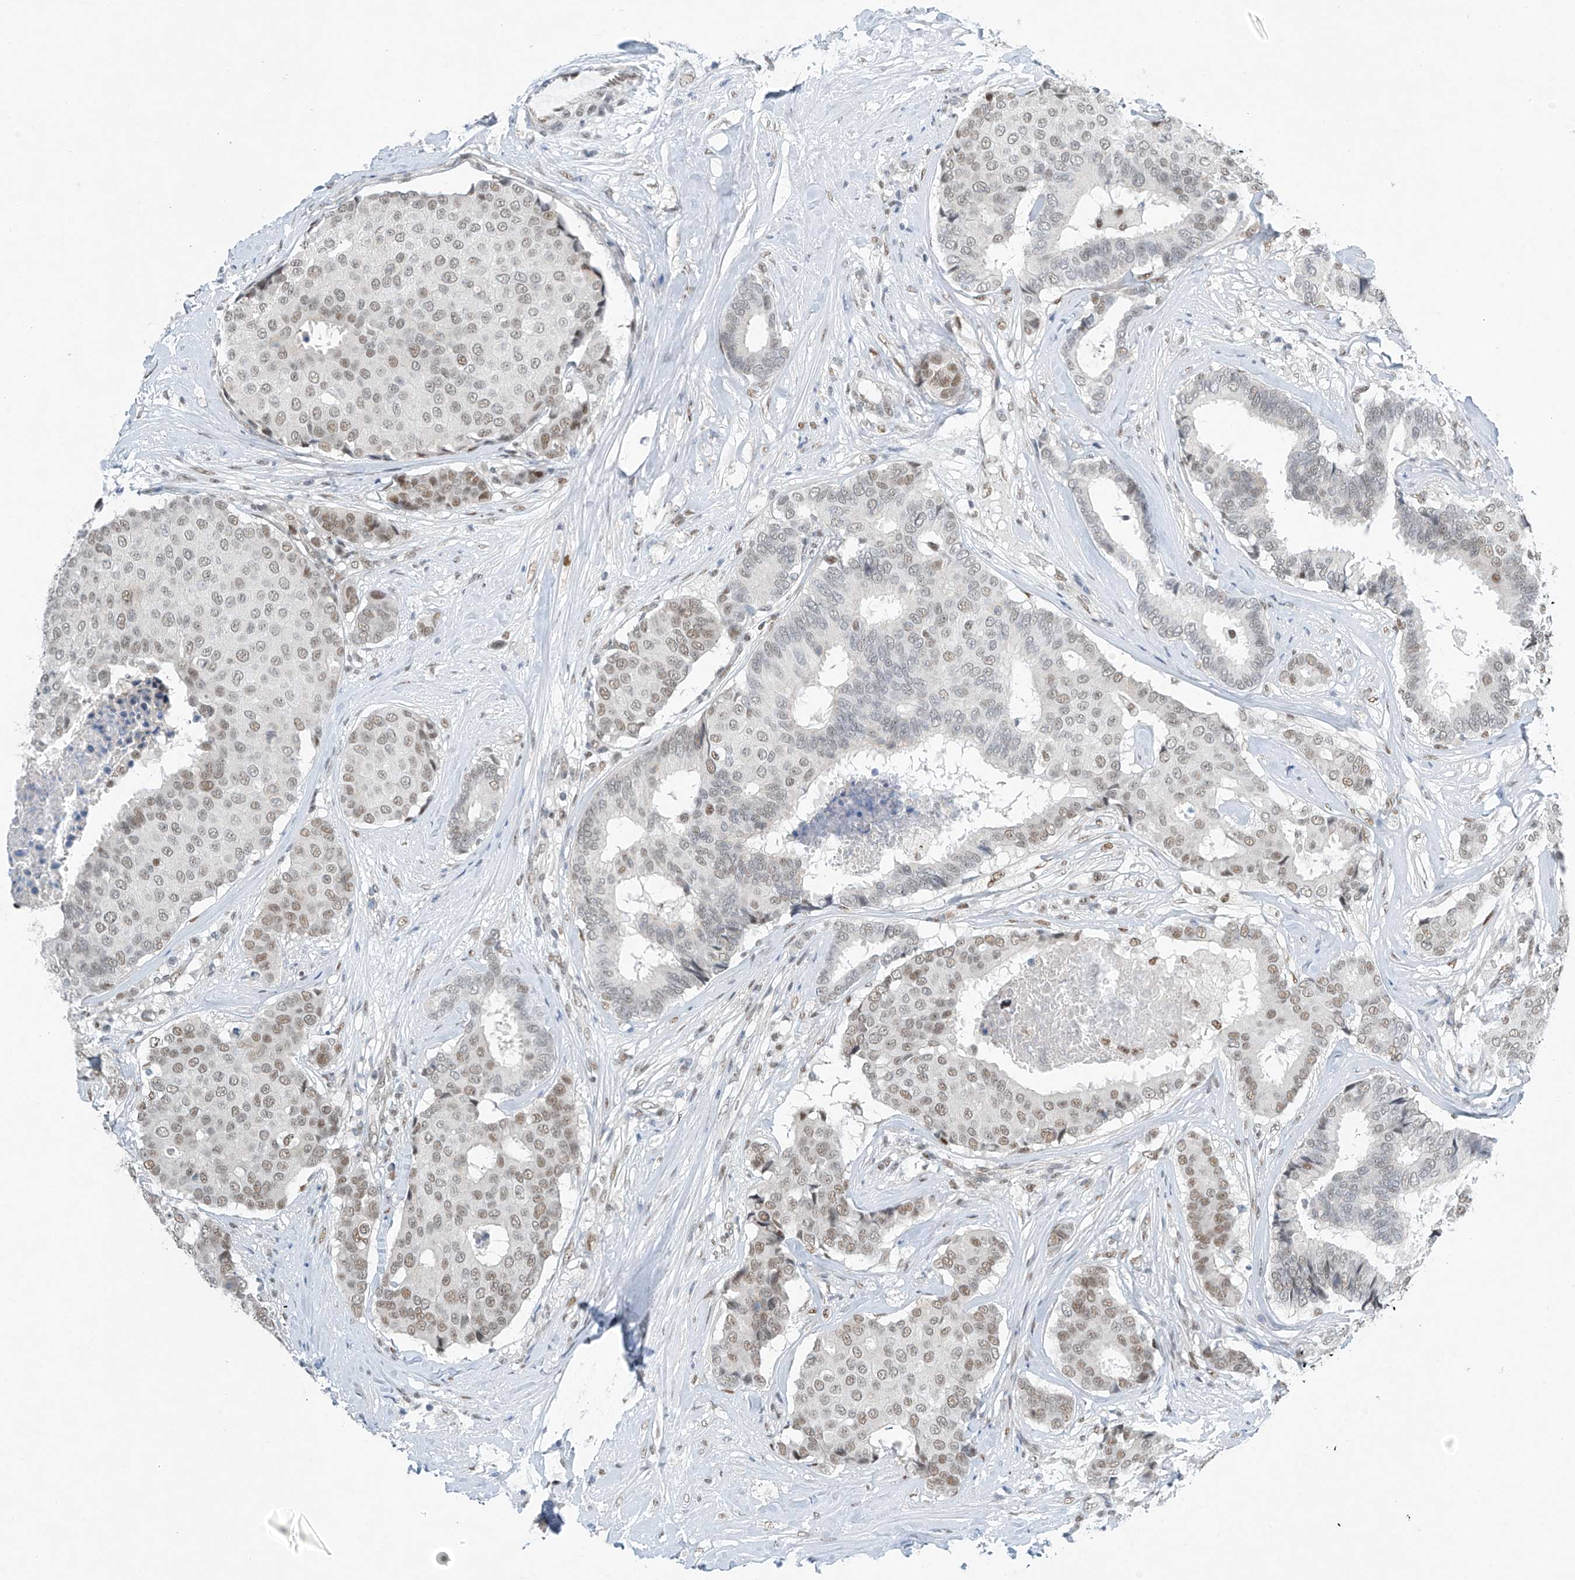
{"staining": {"intensity": "weak", "quantity": ">75%", "location": "nuclear"}, "tissue": "breast cancer", "cell_type": "Tumor cells", "image_type": "cancer", "snomed": [{"axis": "morphology", "description": "Duct carcinoma"}, {"axis": "topography", "description": "Breast"}], "caption": "Immunohistochemical staining of human breast intraductal carcinoma demonstrates low levels of weak nuclear protein positivity in about >75% of tumor cells. The staining is performed using DAB brown chromogen to label protein expression. The nuclei are counter-stained blue using hematoxylin.", "gene": "TAF8", "patient": {"sex": "female", "age": 75}}